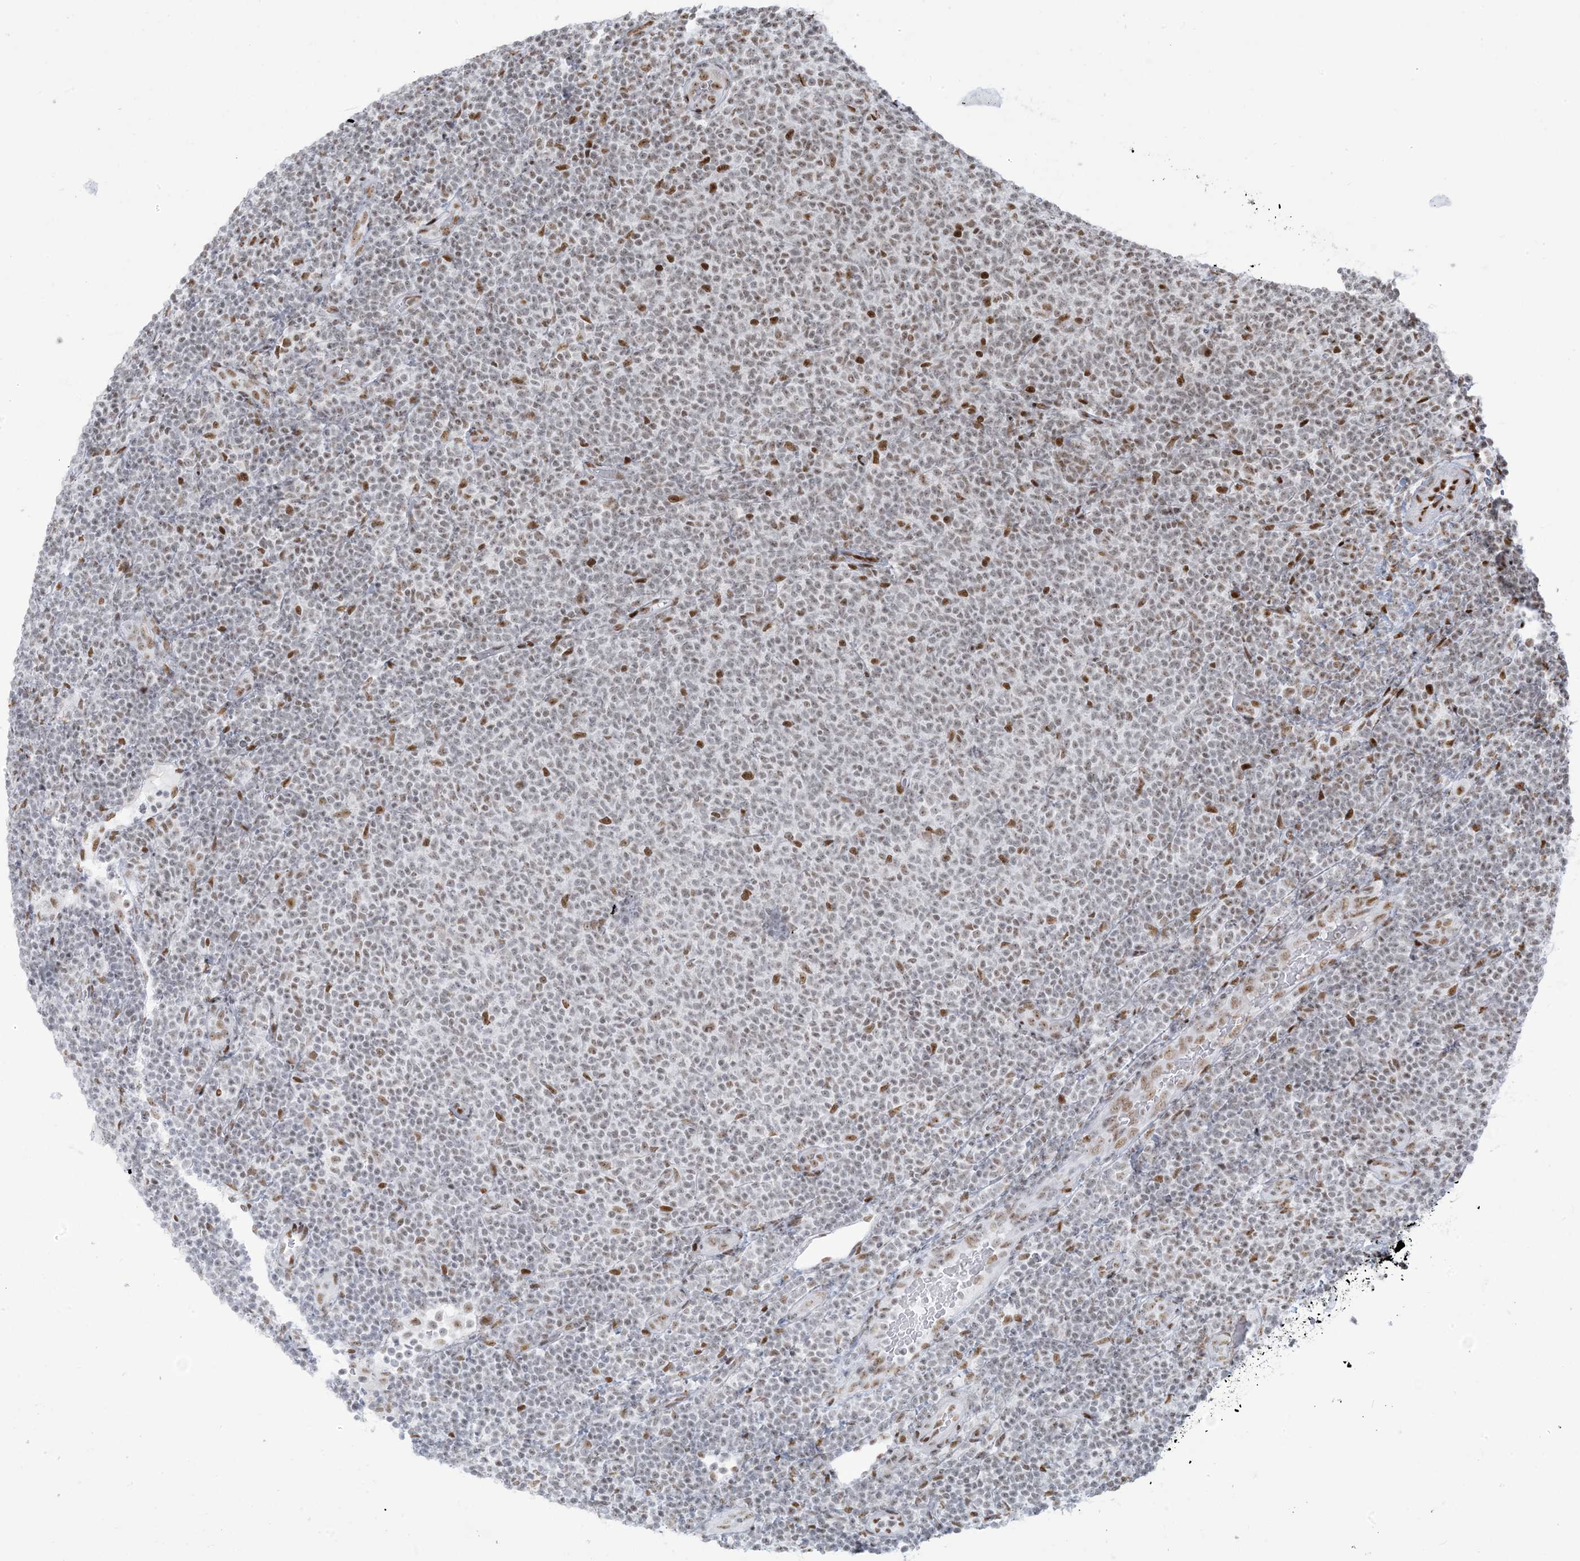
{"staining": {"intensity": "moderate", "quantity": "<25%", "location": "nuclear"}, "tissue": "lymphoma", "cell_type": "Tumor cells", "image_type": "cancer", "snomed": [{"axis": "morphology", "description": "Malignant lymphoma, non-Hodgkin's type, Low grade"}, {"axis": "topography", "description": "Lymph node"}], "caption": "Human lymphoma stained for a protein (brown) shows moderate nuclear positive positivity in approximately <25% of tumor cells.", "gene": "STAG1", "patient": {"sex": "male", "age": 66}}